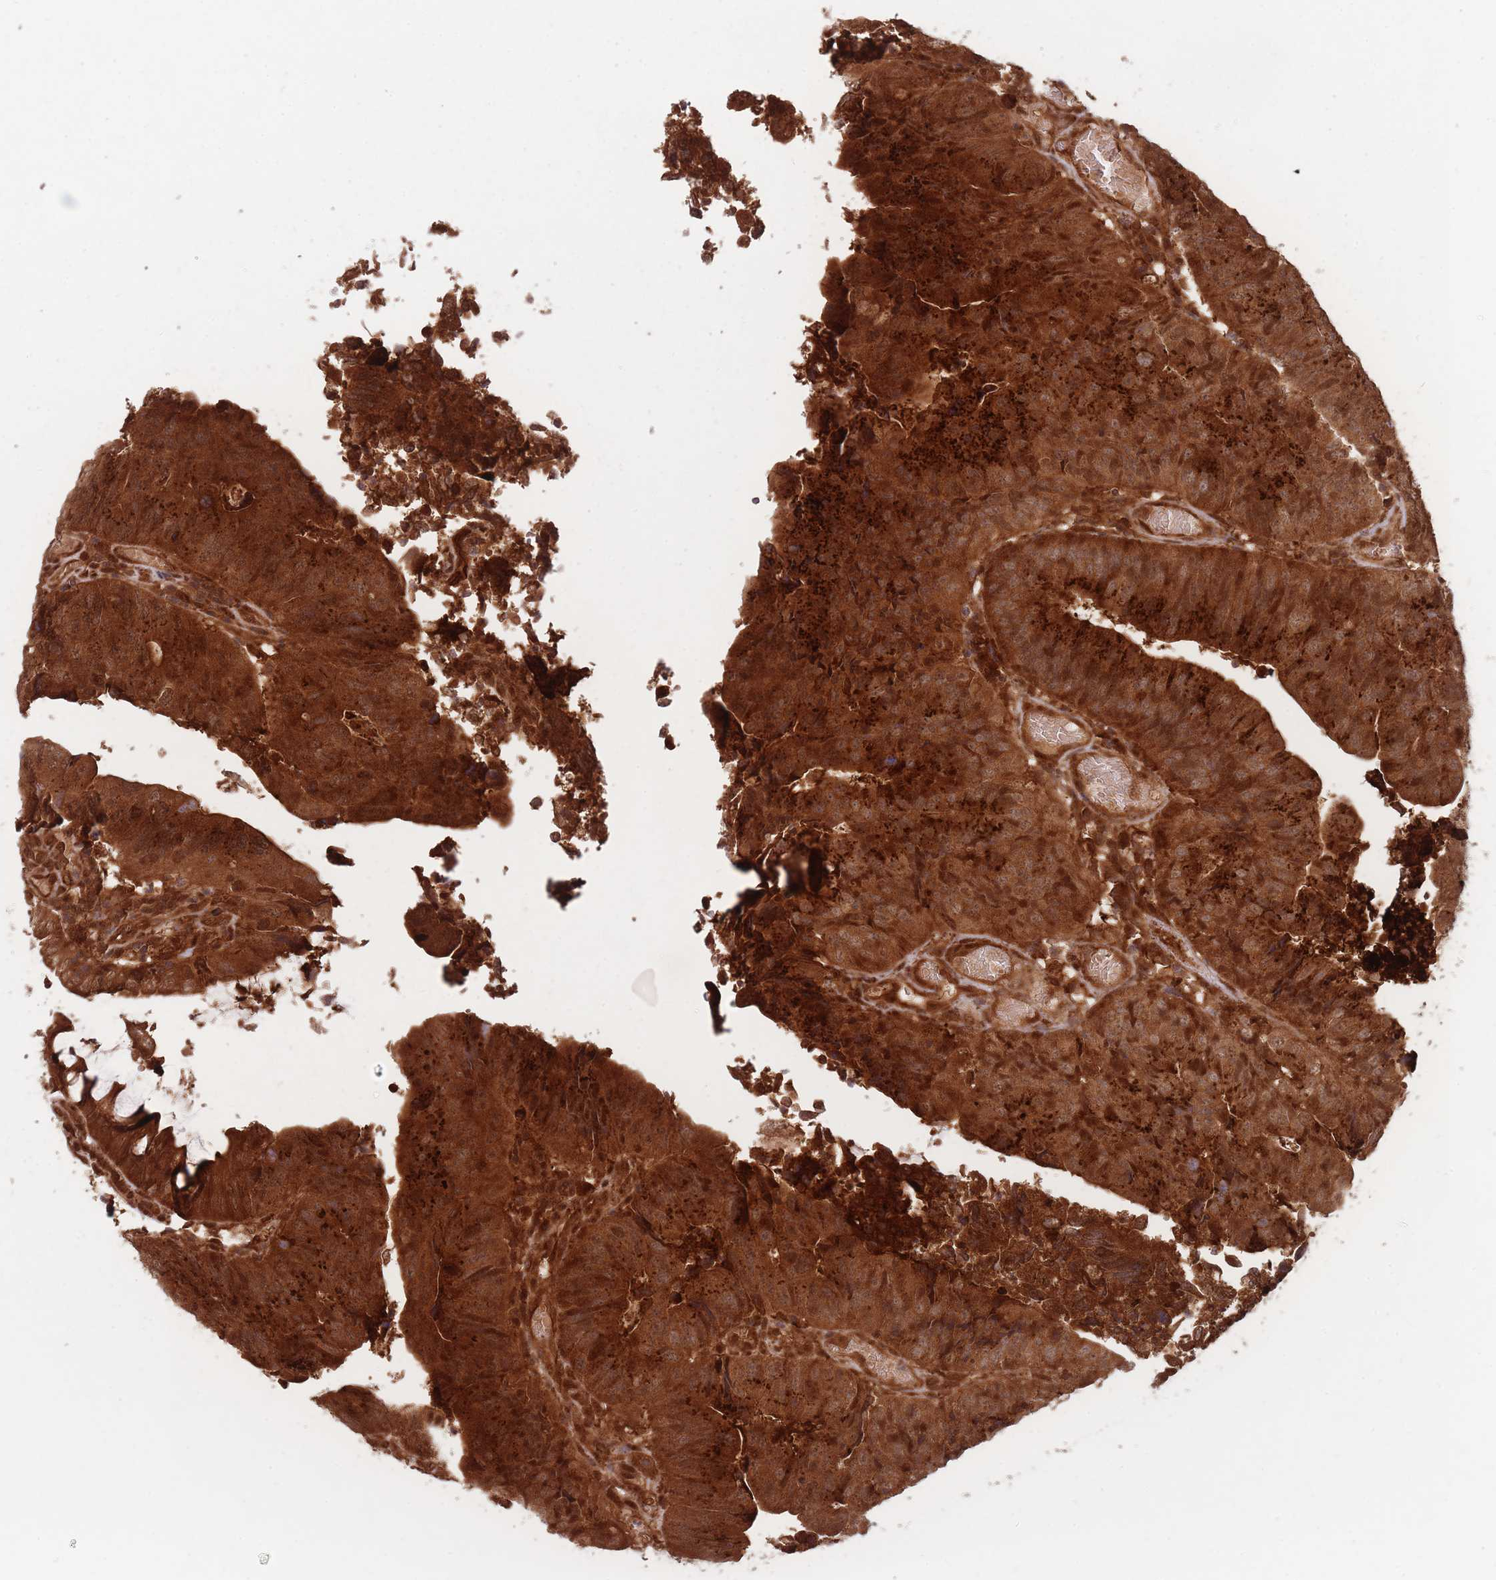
{"staining": {"intensity": "strong", "quantity": ">75%", "location": "cytoplasmic/membranous"}, "tissue": "colorectal cancer", "cell_type": "Tumor cells", "image_type": "cancer", "snomed": [{"axis": "morphology", "description": "Adenocarcinoma, NOS"}, {"axis": "topography", "description": "Colon"}], "caption": "Immunohistochemistry (IHC) of human colorectal adenocarcinoma reveals high levels of strong cytoplasmic/membranous staining in about >75% of tumor cells. (IHC, brightfield microscopy, high magnification).", "gene": "PODXL2", "patient": {"sex": "female", "age": 67}}